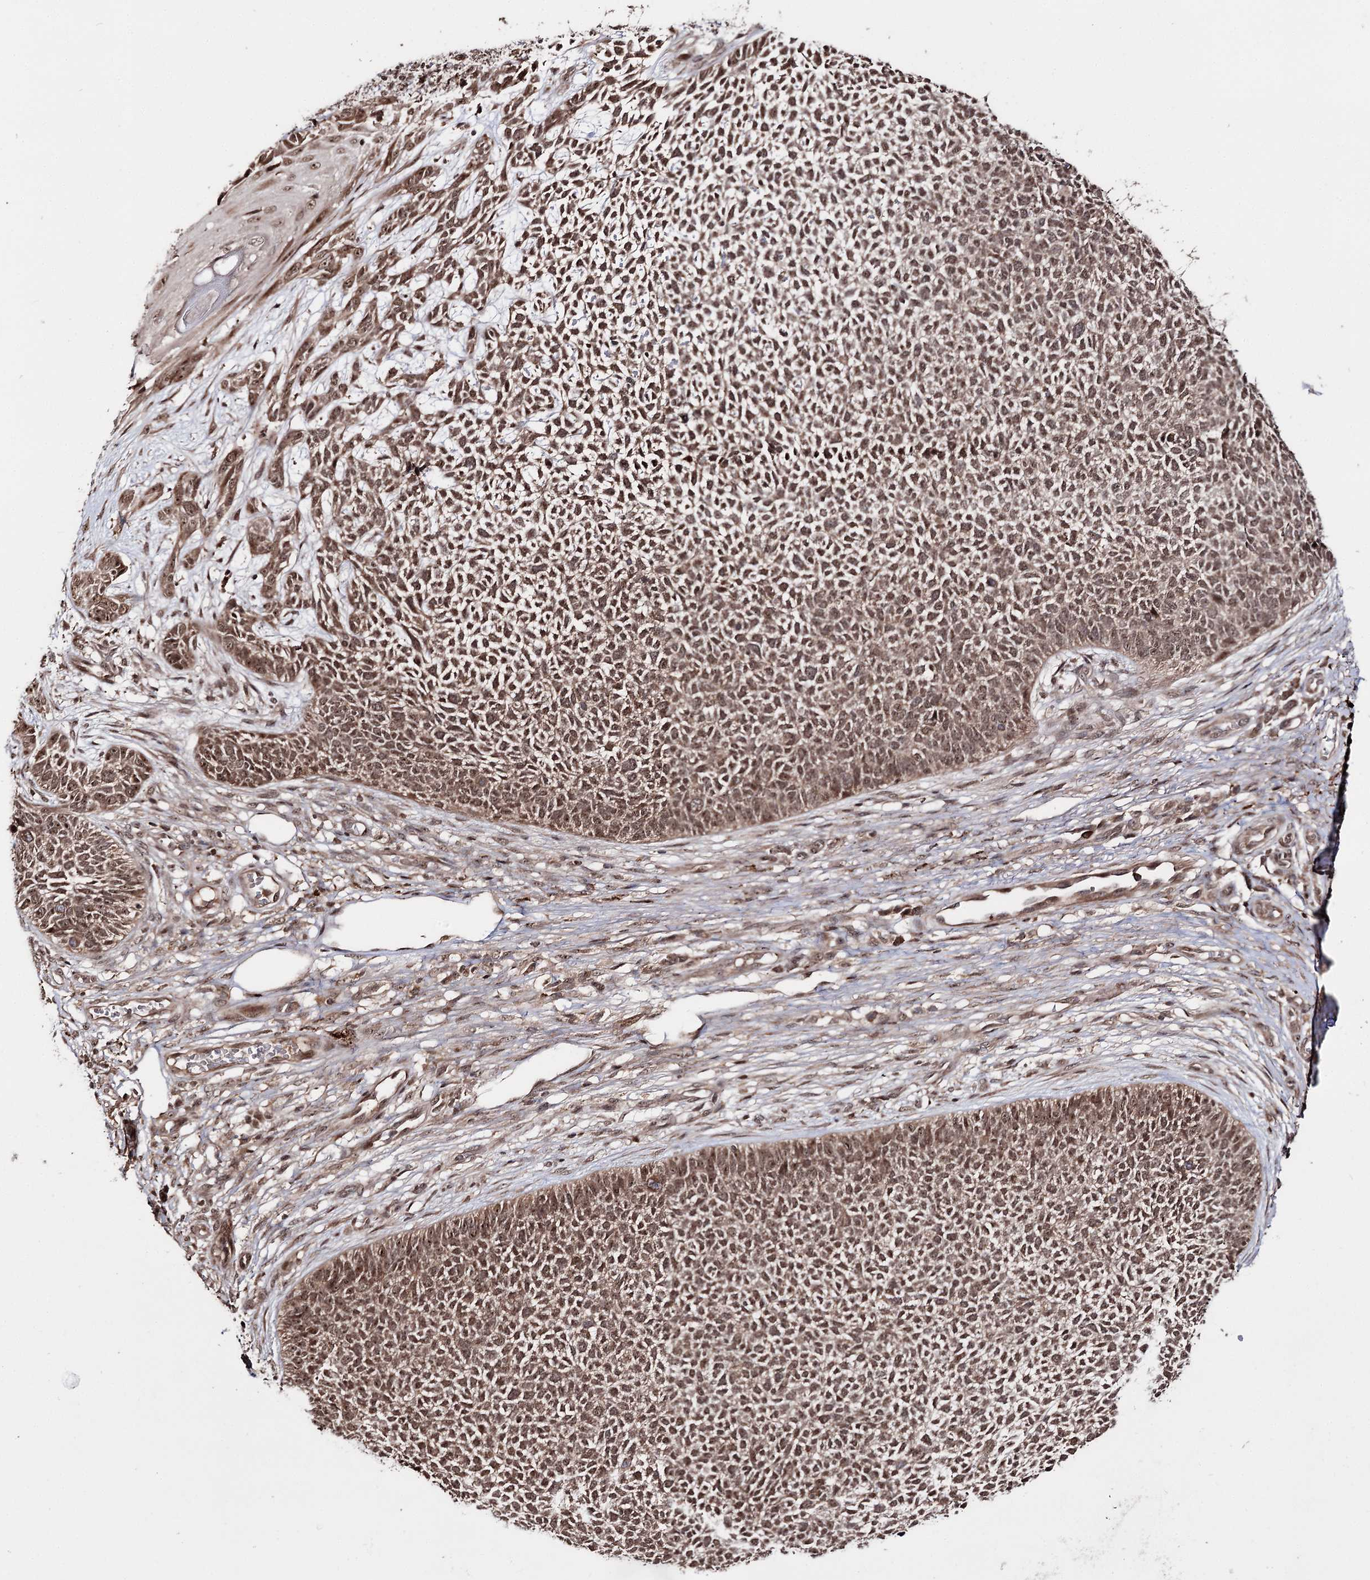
{"staining": {"intensity": "moderate", "quantity": ">75%", "location": "cytoplasmic/membranous,nuclear"}, "tissue": "skin cancer", "cell_type": "Tumor cells", "image_type": "cancer", "snomed": [{"axis": "morphology", "description": "Basal cell carcinoma"}, {"axis": "topography", "description": "Skin"}], "caption": "IHC micrograph of neoplastic tissue: human skin cancer (basal cell carcinoma) stained using immunohistochemistry reveals medium levels of moderate protein expression localized specifically in the cytoplasmic/membranous and nuclear of tumor cells, appearing as a cytoplasmic/membranous and nuclear brown color.", "gene": "FAM53B", "patient": {"sex": "female", "age": 84}}